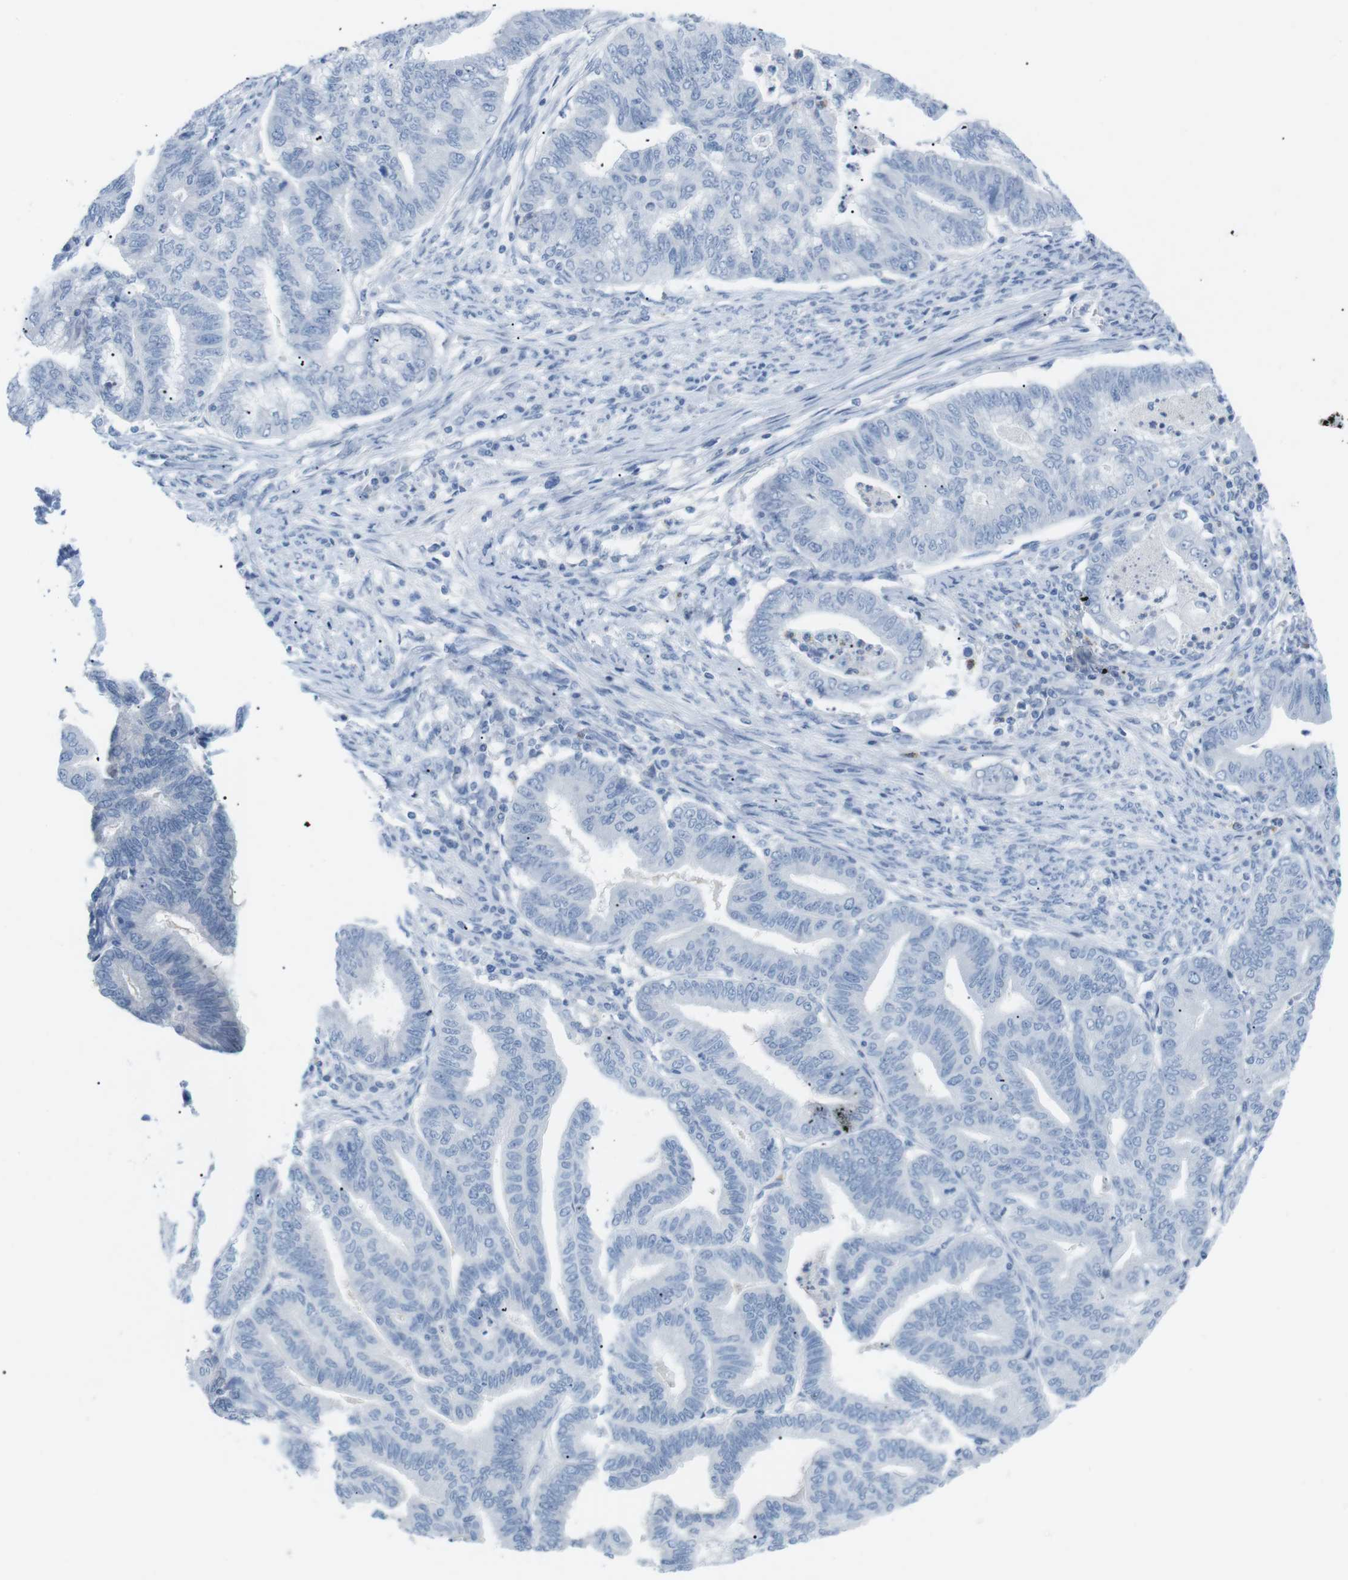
{"staining": {"intensity": "negative", "quantity": "none", "location": "none"}, "tissue": "endometrial cancer", "cell_type": "Tumor cells", "image_type": "cancer", "snomed": [{"axis": "morphology", "description": "Adenocarcinoma, NOS"}, {"axis": "topography", "description": "Endometrium"}], "caption": "Immunohistochemistry (IHC) of human adenocarcinoma (endometrial) demonstrates no staining in tumor cells.", "gene": "HBG2", "patient": {"sex": "female", "age": 79}}